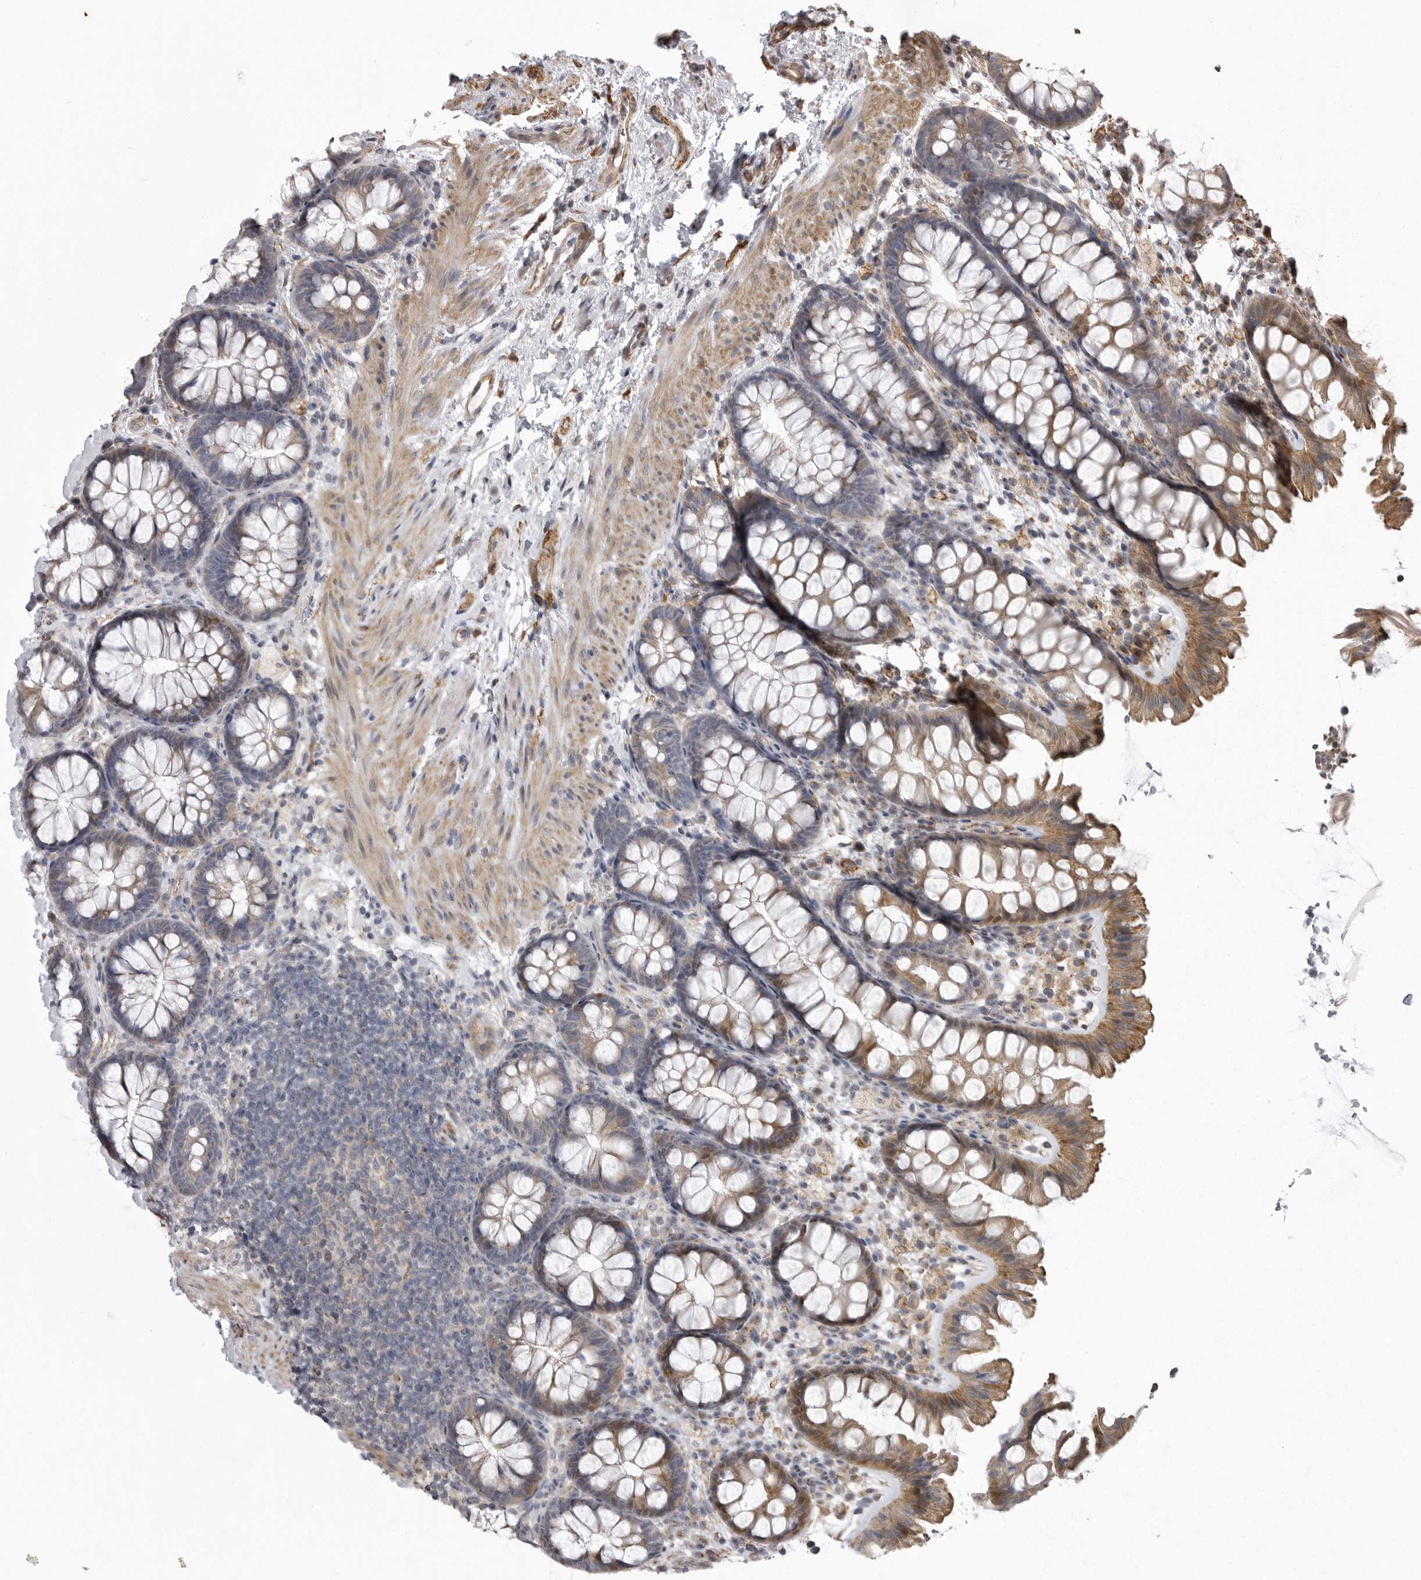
{"staining": {"intensity": "moderate", "quantity": ">75%", "location": "cytoplasmic/membranous"}, "tissue": "colon", "cell_type": "Endothelial cells", "image_type": "normal", "snomed": [{"axis": "morphology", "description": "Normal tissue, NOS"}, {"axis": "topography", "description": "Colon"}], "caption": "This image shows unremarkable colon stained with IHC to label a protein in brown. The cytoplasmic/membranous of endothelial cells show moderate positivity for the protein. Nuclei are counter-stained blue.", "gene": "ZNRF1", "patient": {"sex": "female", "age": 62}}